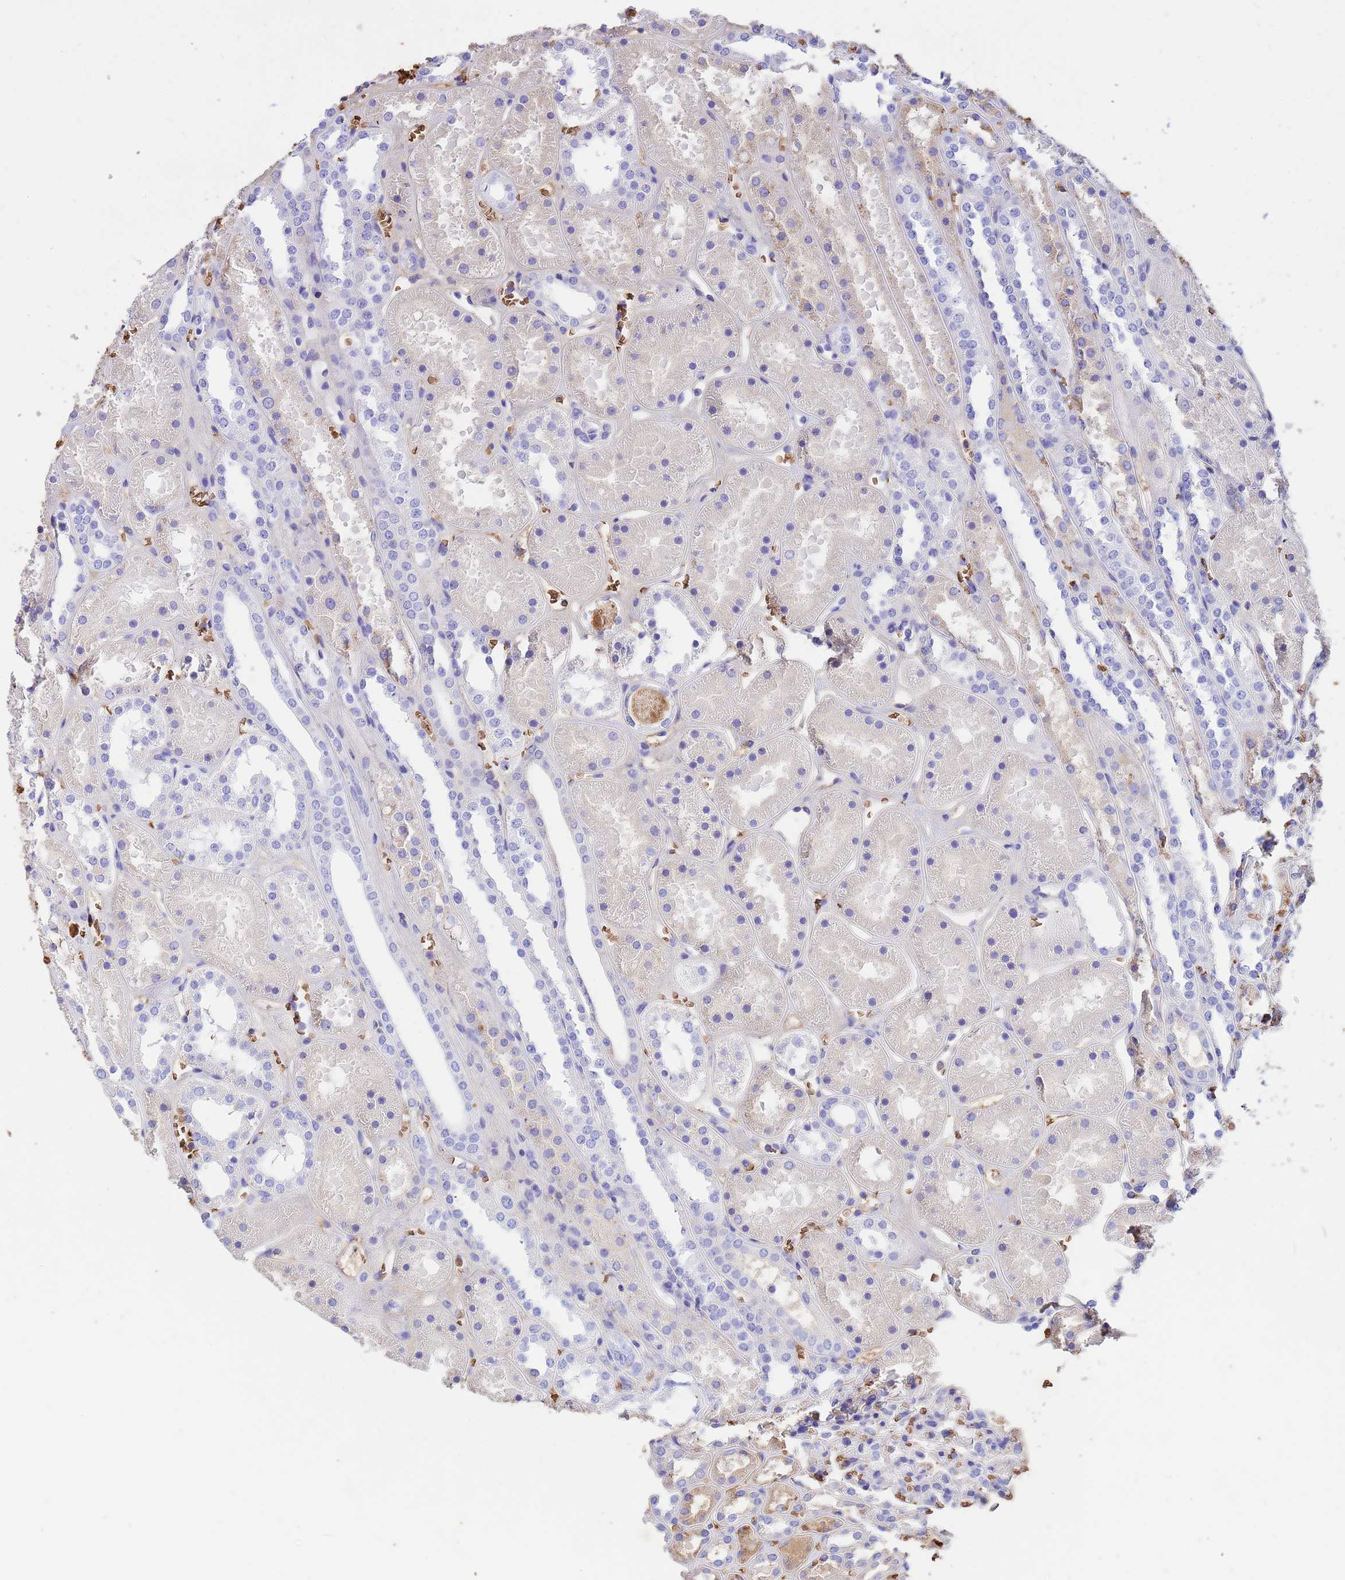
{"staining": {"intensity": "weak", "quantity": "25%-75%", "location": "cytoplasmic/membranous"}, "tissue": "kidney", "cell_type": "Cells in glomeruli", "image_type": "normal", "snomed": [{"axis": "morphology", "description": "Normal tissue, NOS"}, {"axis": "topography", "description": "Kidney"}], "caption": "Brown immunohistochemical staining in unremarkable kidney reveals weak cytoplasmic/membranous staining in about 25%-75% of cells in glomeruli. (DAB (3,3'-diaminobenzidine) IHC, brown staining for protein, blue staining for nuclei).", "gene": "HBA1", "patient": {"sex": "female", "age": 41}}